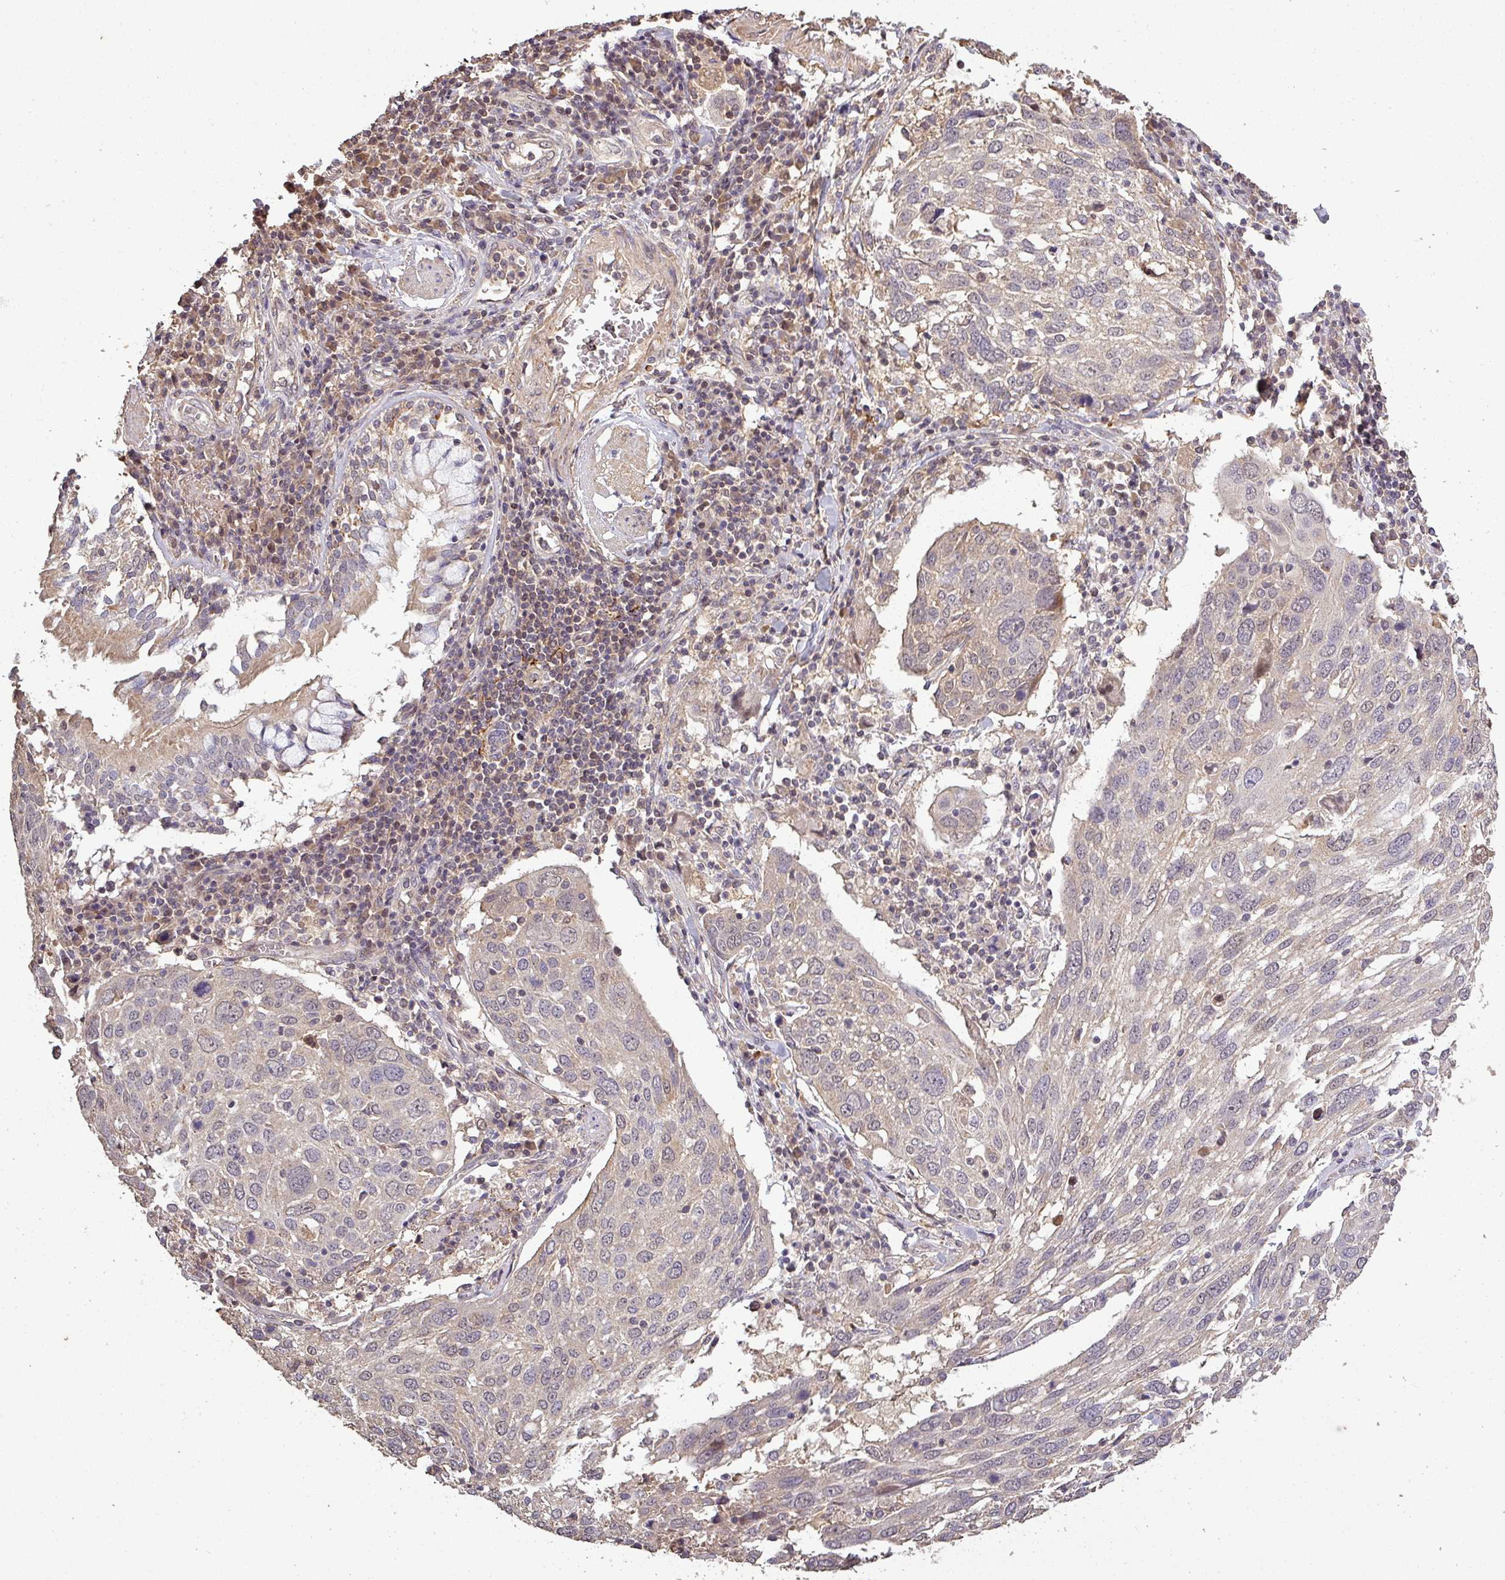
{"staining": {"intensity": "weak", "quantity": "<25%", "location": "cytoplasmic/membranous"}, "tissue": "lung cancer", "cell_type": "Tumor cells", "image_type": "cancer", "snomed": [{"axis": "morphology", "description": "Squamous cell carcinoma, NOS"}, {"axis": "topography", "description": "Lung"}], "caption": "An image of human lung cancer (squamous cell carcinoma) is negative for staining in tumor cells.", "gene": "ISLR", "patient": {"sex": "male", "age": 65}}